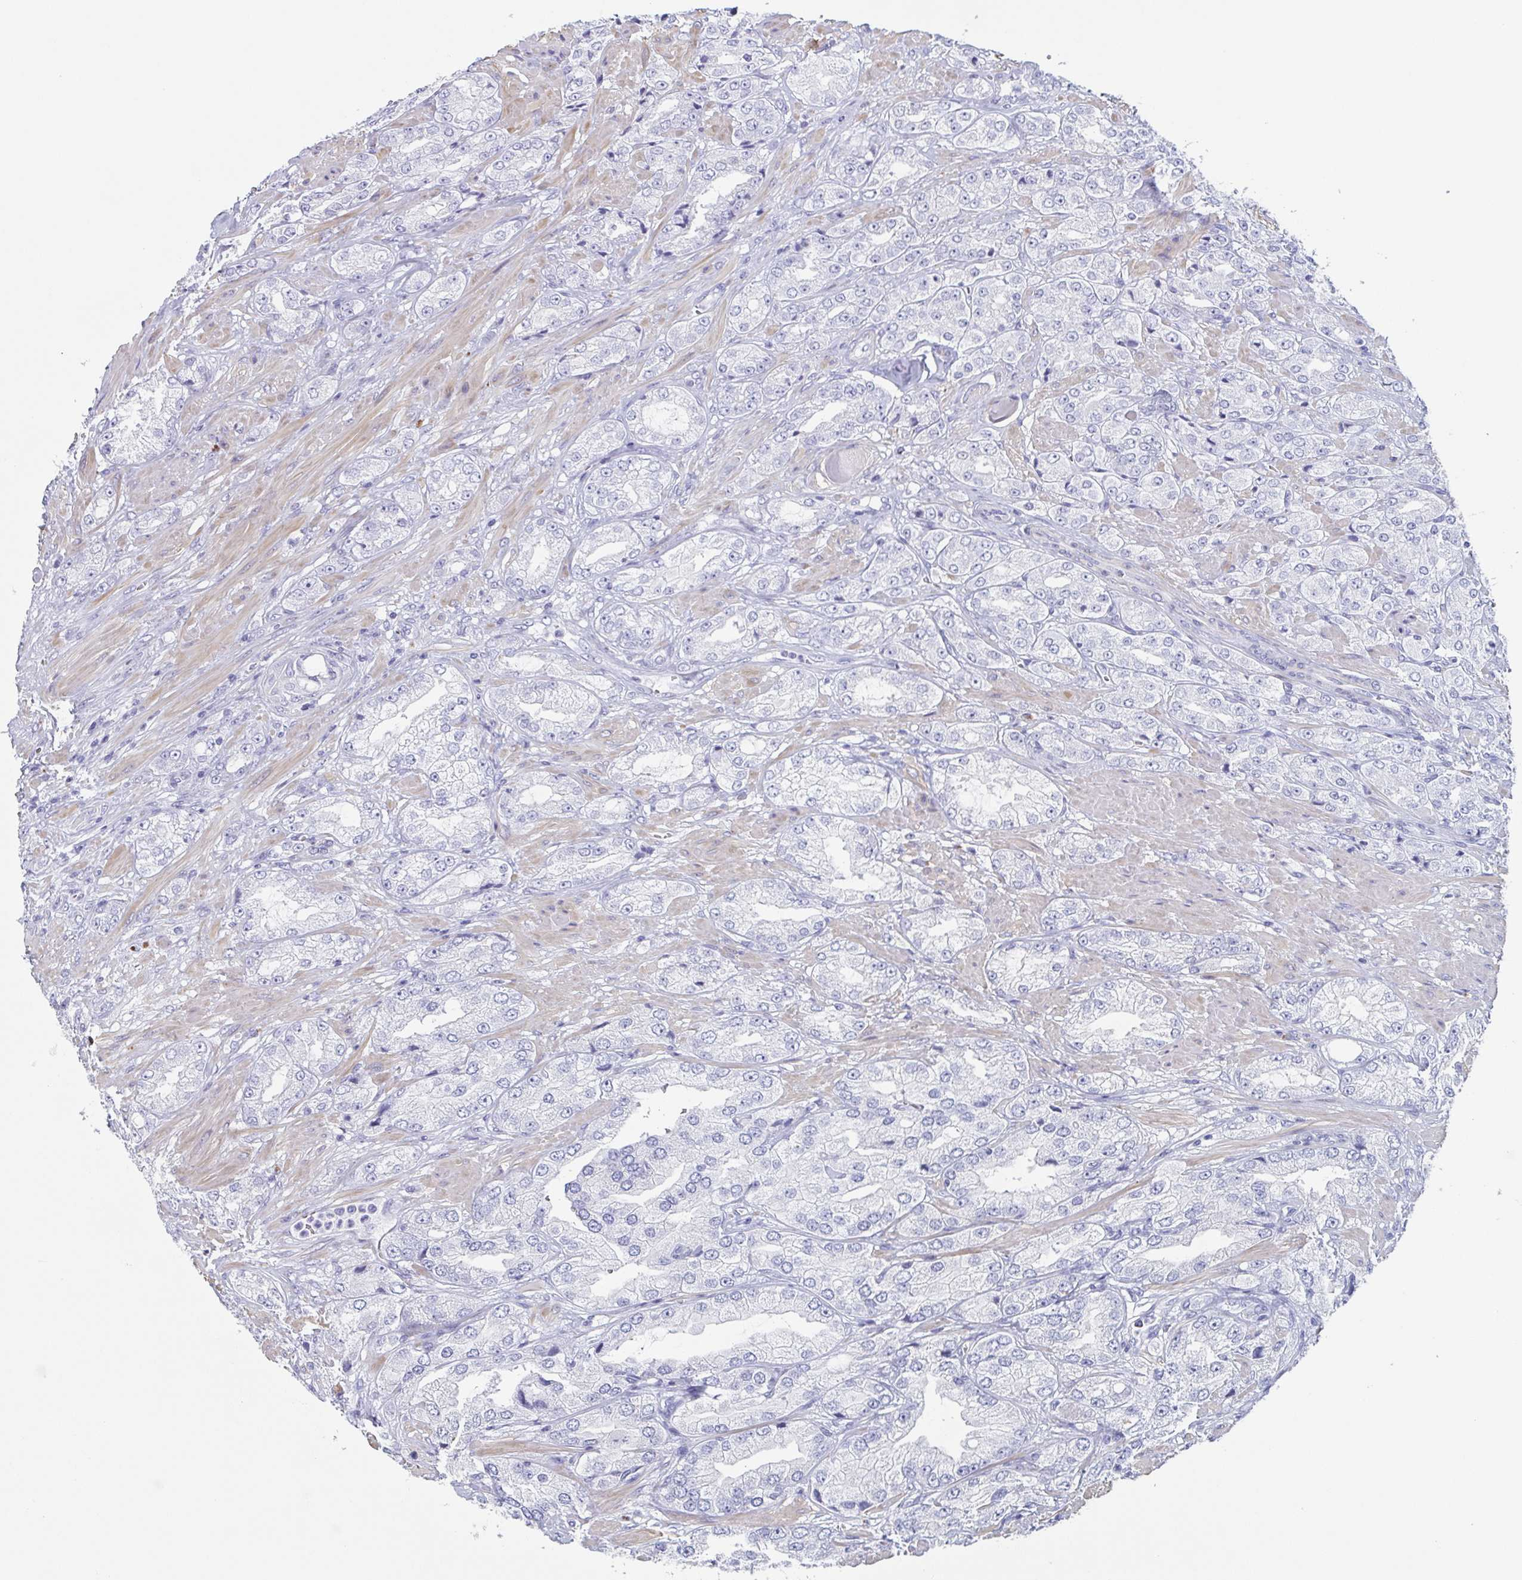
{"staining": {"intensity": "negative", "quantity": "none", "location": "none"}, "tissue": "prostate cancer", "cell_type": "Tumor cells", "image_type": "cancer", "snomed": [{"axis": "morphology", "description": "Adenocarcinoma, High grade"}, {"axis": "topography", "description": "Prostate"}], "caption": "The image shows no significant staining in tumor cells of prostate high-grade adenocarcinoma.", "gene": "TAGLN3", "patient": {"sex": "male", "age": 68}}